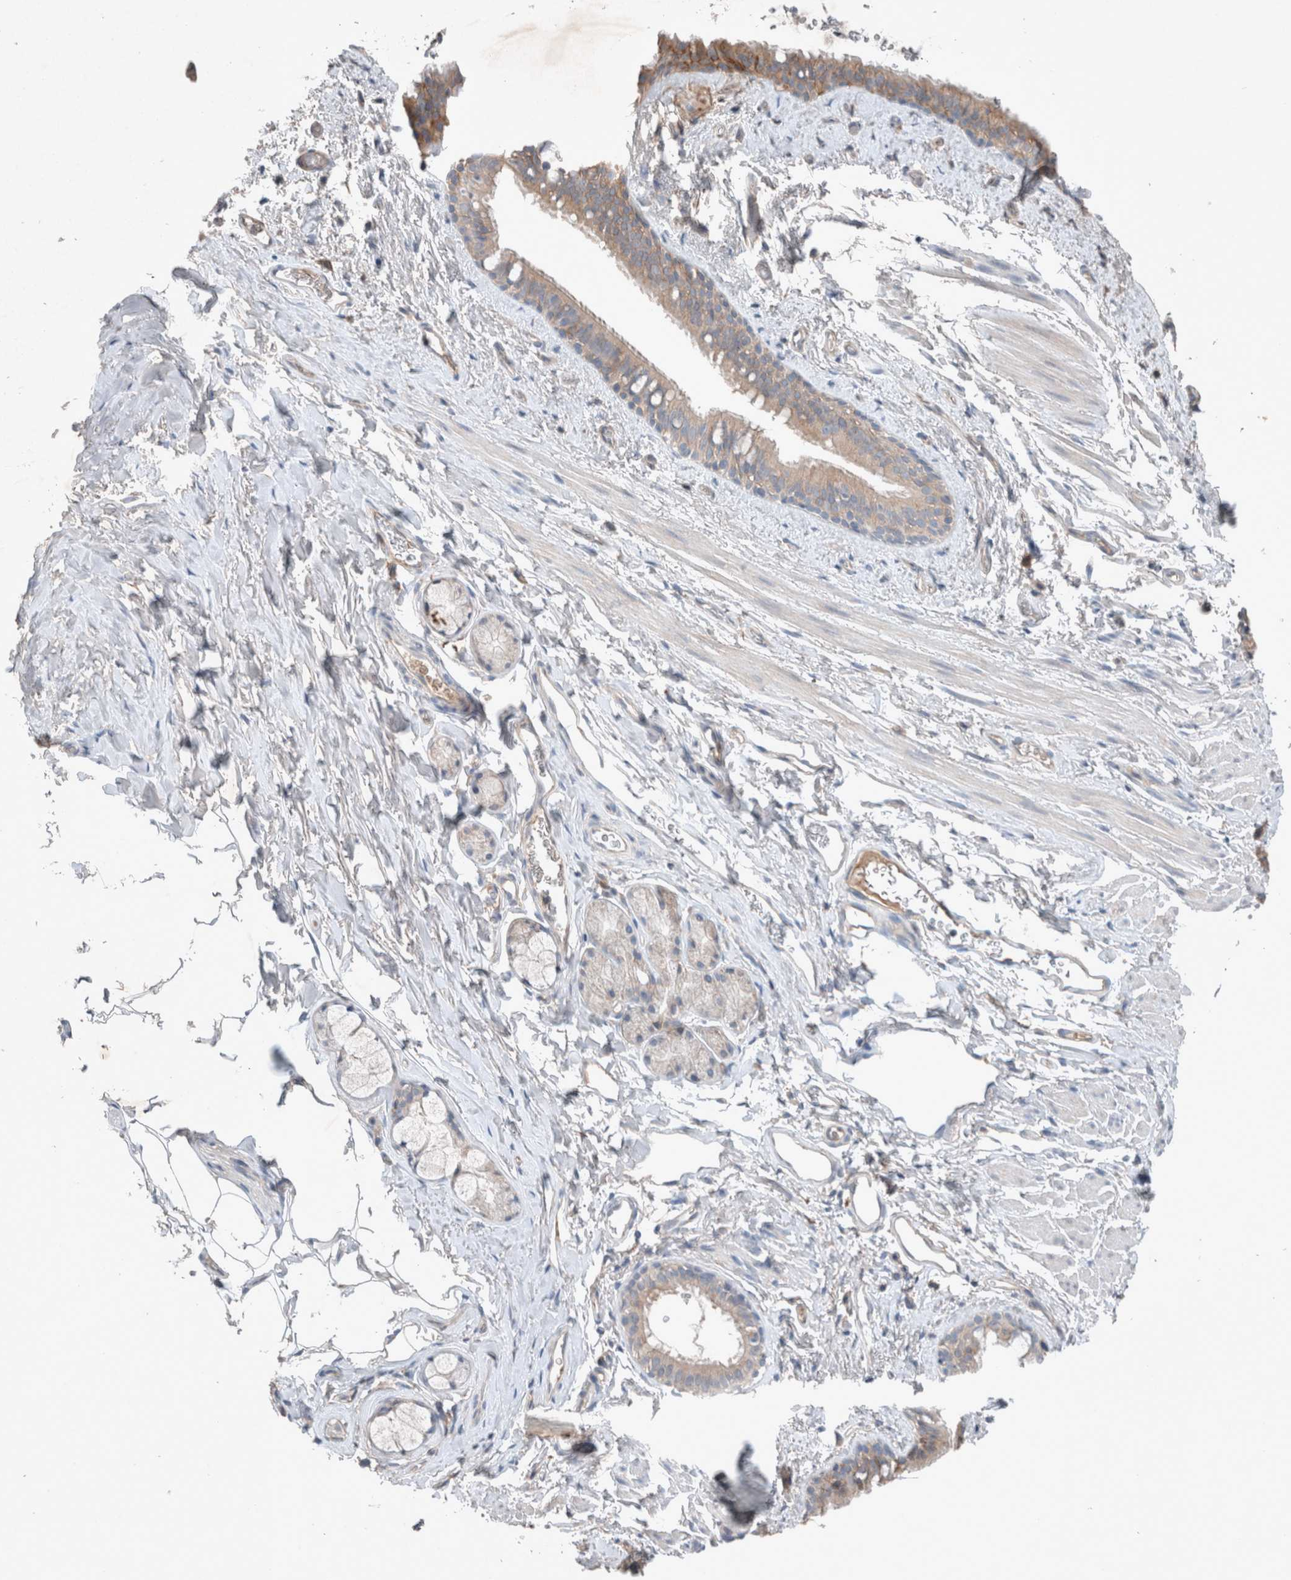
{"staining": {"intensity": "weak", "quantity": "25%-75%", "location": "cytoplasmic/membranous"}, "tissue": "bronchus", "cell_type": "Respiratory epithelial cells", "image_type": "normal", "snomed": [{"axis": "morphology", "description": "Normal tissue, NOS"}, {"axis": "topography", "description": "Cartilage tissue"}, {"axis": "topography", "description": "Bronchus"}, {"axis": "topography", "description": "Lung"}], "caption": "The photomicrograph reveals immunohistochemical staining of unremarkable bronchus. There is weak cytoplasmic/membranous staining is identified in approximately 25%-75% of respiratory epithelial cells.", "gene": "UGCG", "patient": {"sex": "male", "age": 64}}